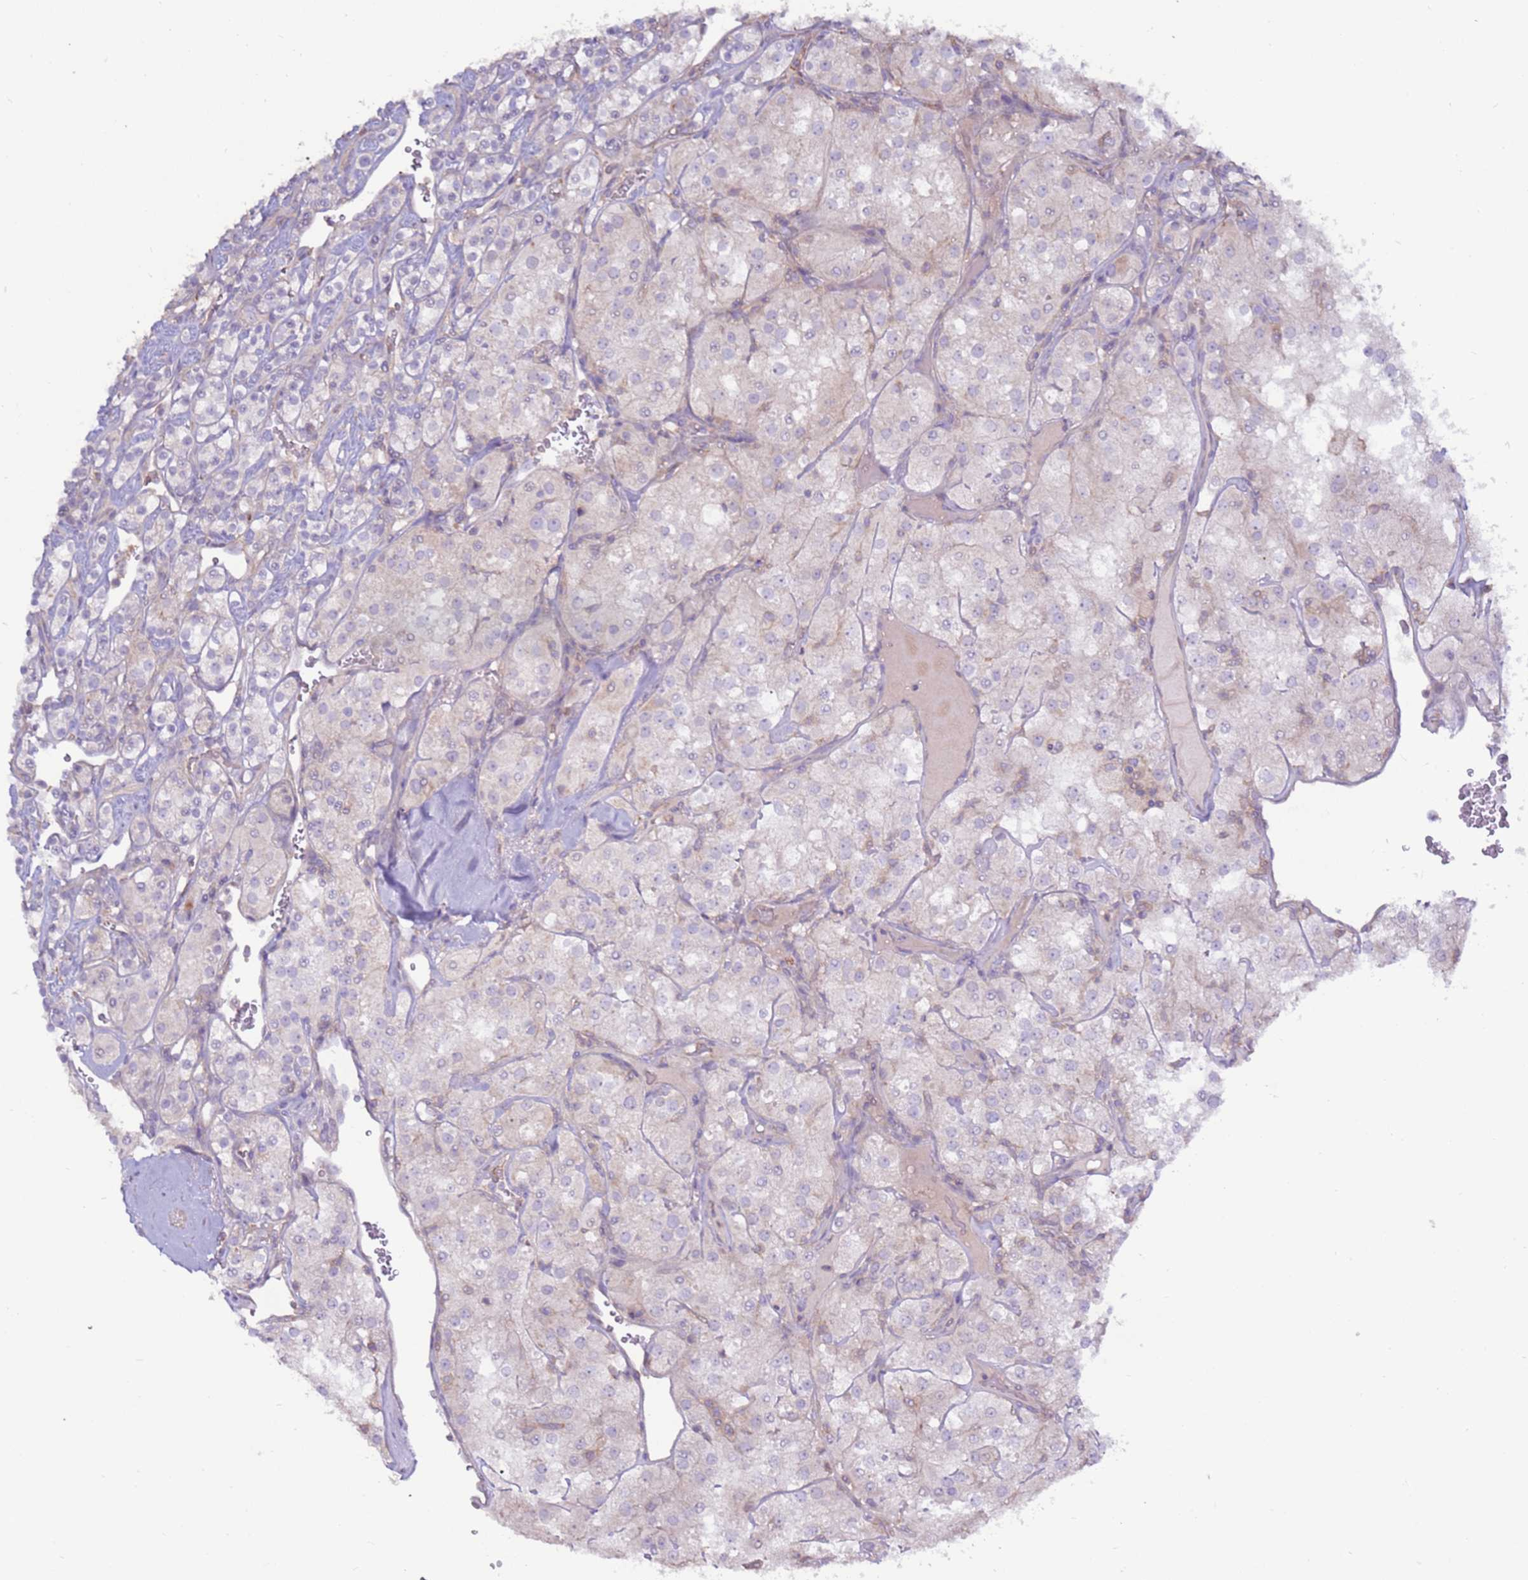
{"staining": {"intensity": "negative", "quantity": "none", "location": "none"}, "tissue": "renal cancer", "cell_type": "Tumor cells", "image_type": "cancer", "snomed": [{"axis": "morphology", "description": "Adenocarcinoma, NOS"}, {"axis": "topography", "description": "Kidney"}], "caption": "Tumor cells are negative for brown protein staining in renal cancer. (Stains: DAB (3,3'-diaminobenzidine) immunohistochemistry with hematoxylin counter stain, Microscopy: brightfield microscopy at high magnification).", "gene": "EVA1B", "patient": {"sex": "male", "age": 77}}